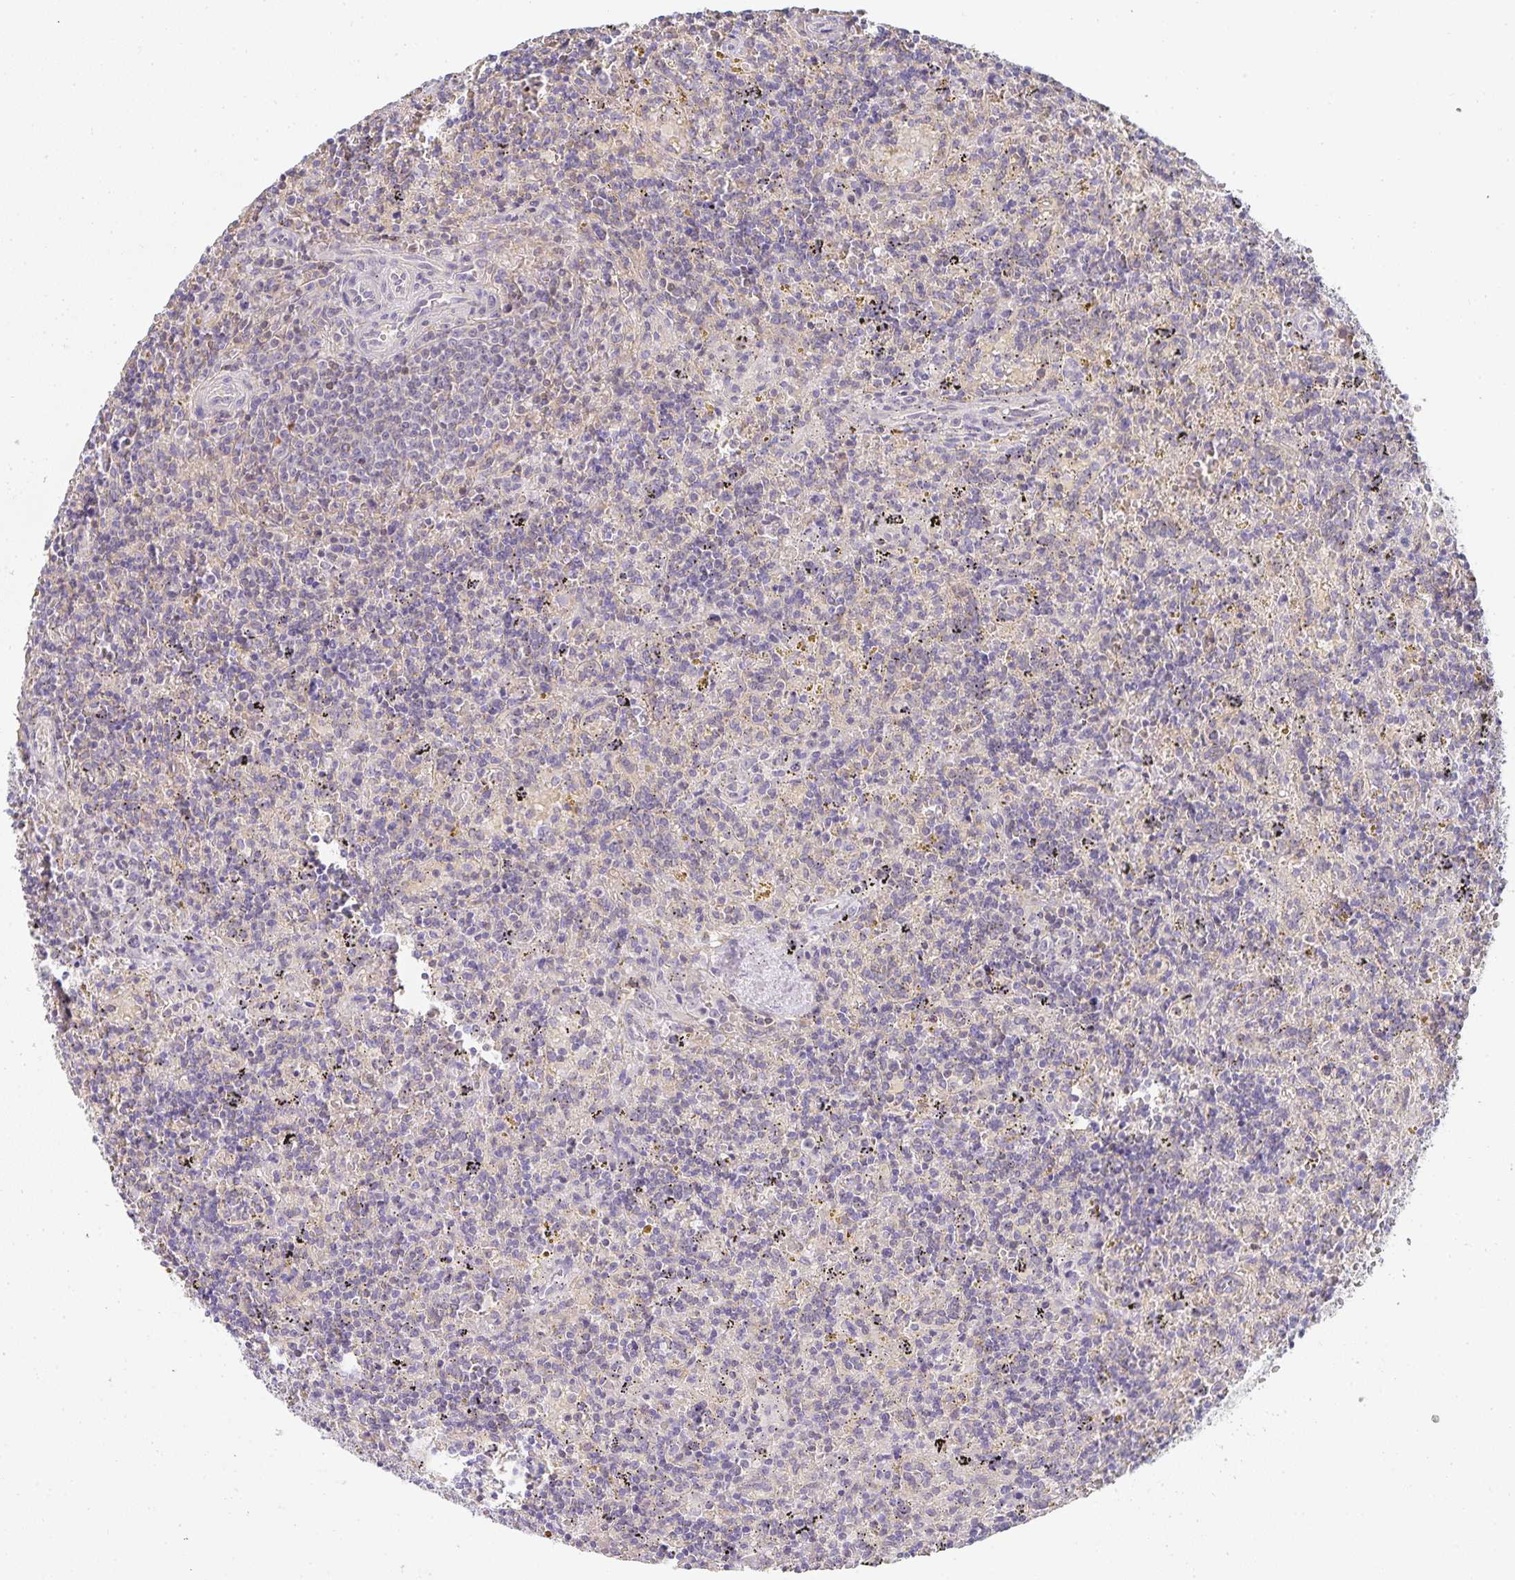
{"staining": {"intensity": "negative", "quantity": "none", "location": "none"}, "tissue": "lymphoma", "cell_type": "Tumor cells", "image_type": "cancer", "snomed": [{"axis": "morphology", "description": "Malignant lymphoma, non-Hodgkin's type, Low grade"}, {"axis": "topography", "description": "Spleen"}], "caption": "A high-resolution photomicrograph shows immunohistochemistry (IHC) staining of malignant lymphoma, non-Hodgkin's type (low-grade), which shows no significant expression in tumor cells.", "gene": "GATA3", "patient": {"sex": "male", "age": 67}}